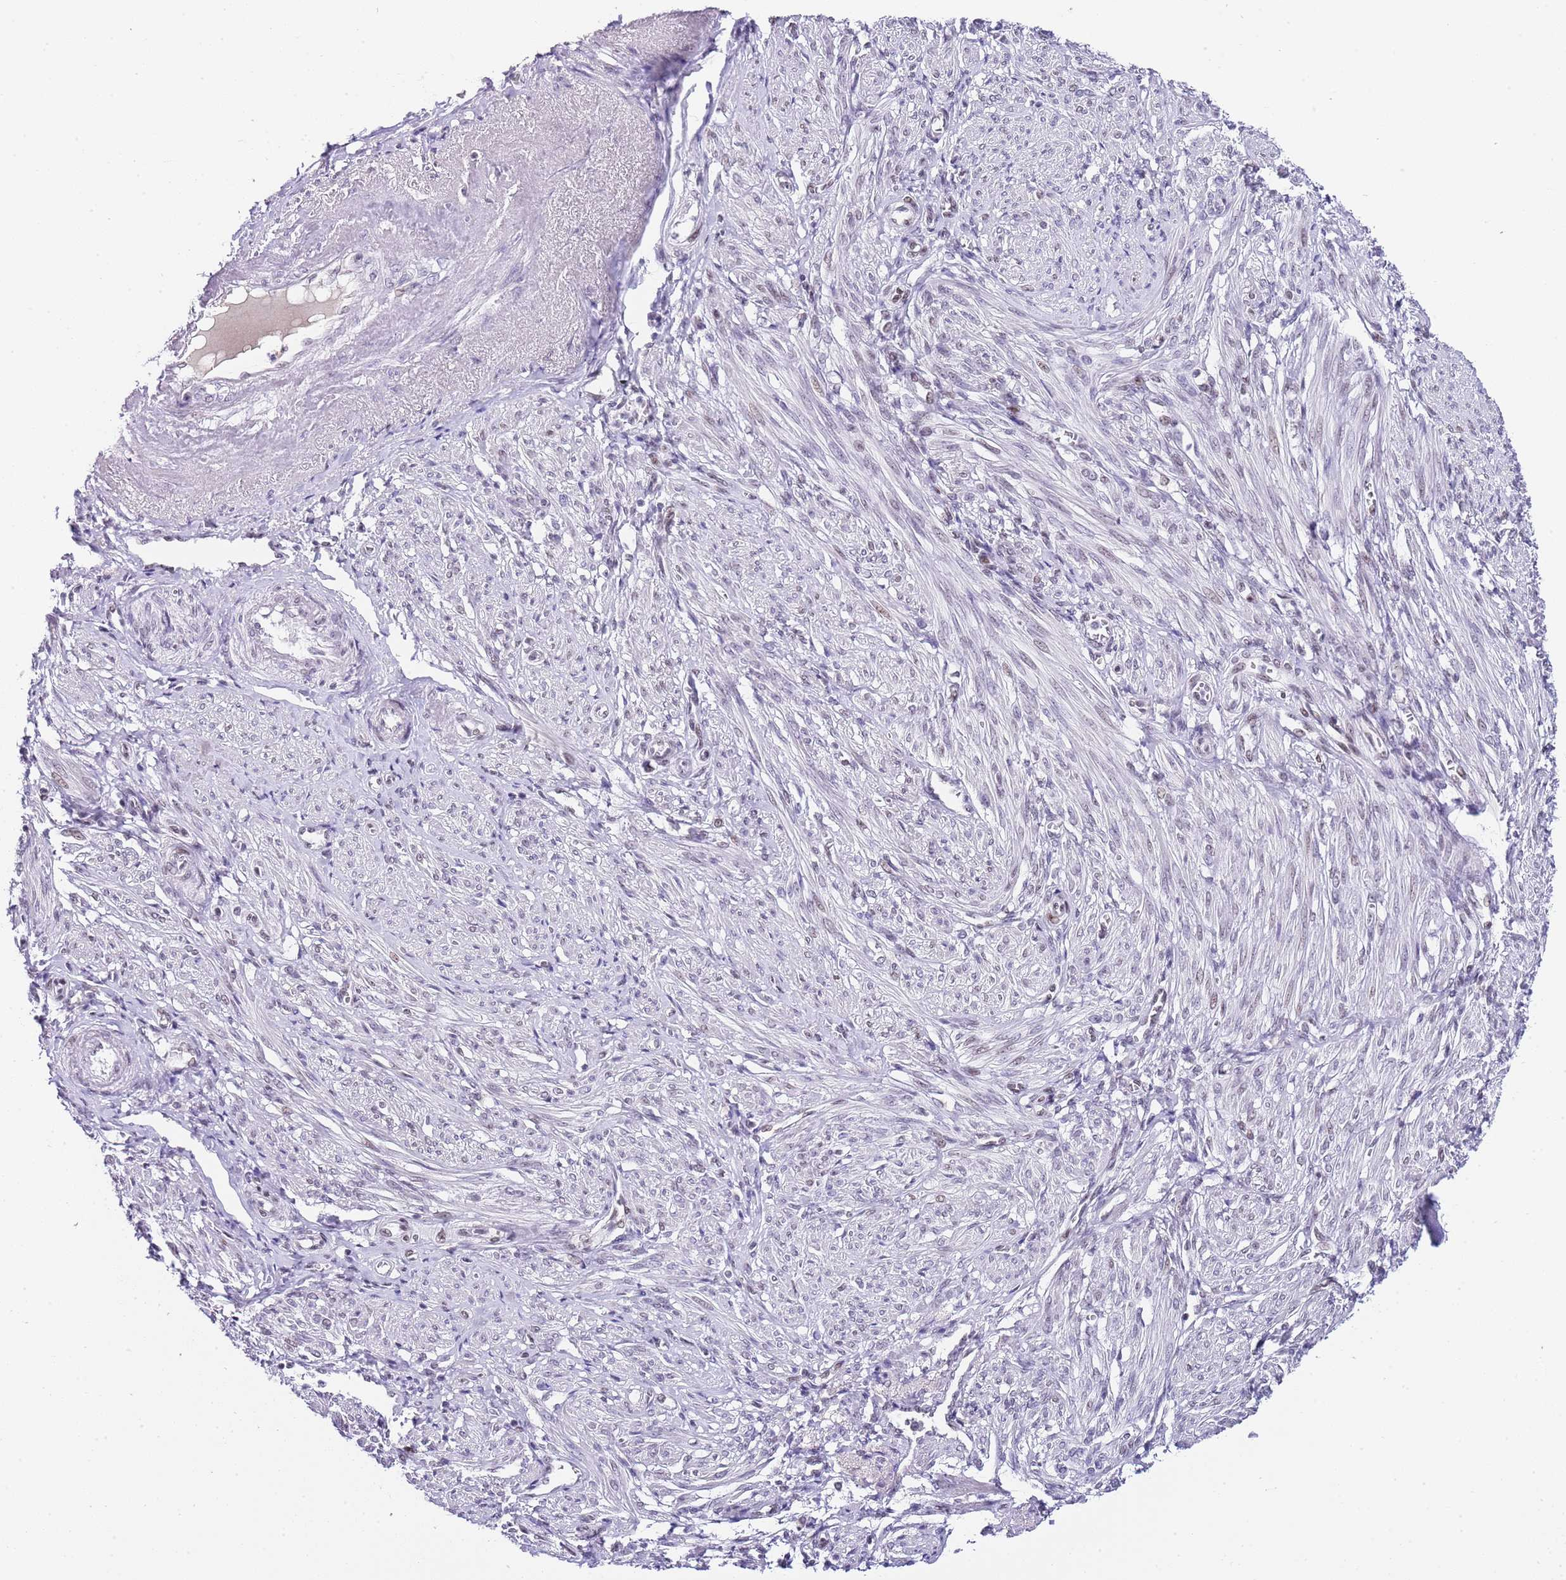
{"staining": {"intensity": "weak", "quantity": "<25%", "location": "nuclear"}, "tissue": "smooth muscle", "cell_type": "Smooth muscle cells", "image_type": "normal", "snomed": [{"axis": "morphology", "description": "Normal tissue, NOS"}, {"axis": "topography", "description": "Smooth muscle"}], "caption": "DAB immunohistochemical staining of benign human smooth muscle reveals no significant positivity in smooth muscle cells. The staining was performed using DAB (3,3'-diaminobenzidine) to visualize the protein expression in brown, while the nuclei were stained in blue with hematoxylin (Magnification: 20x).", "gene": "NOP56", "patient": {"sex": "female", "age": 39}}